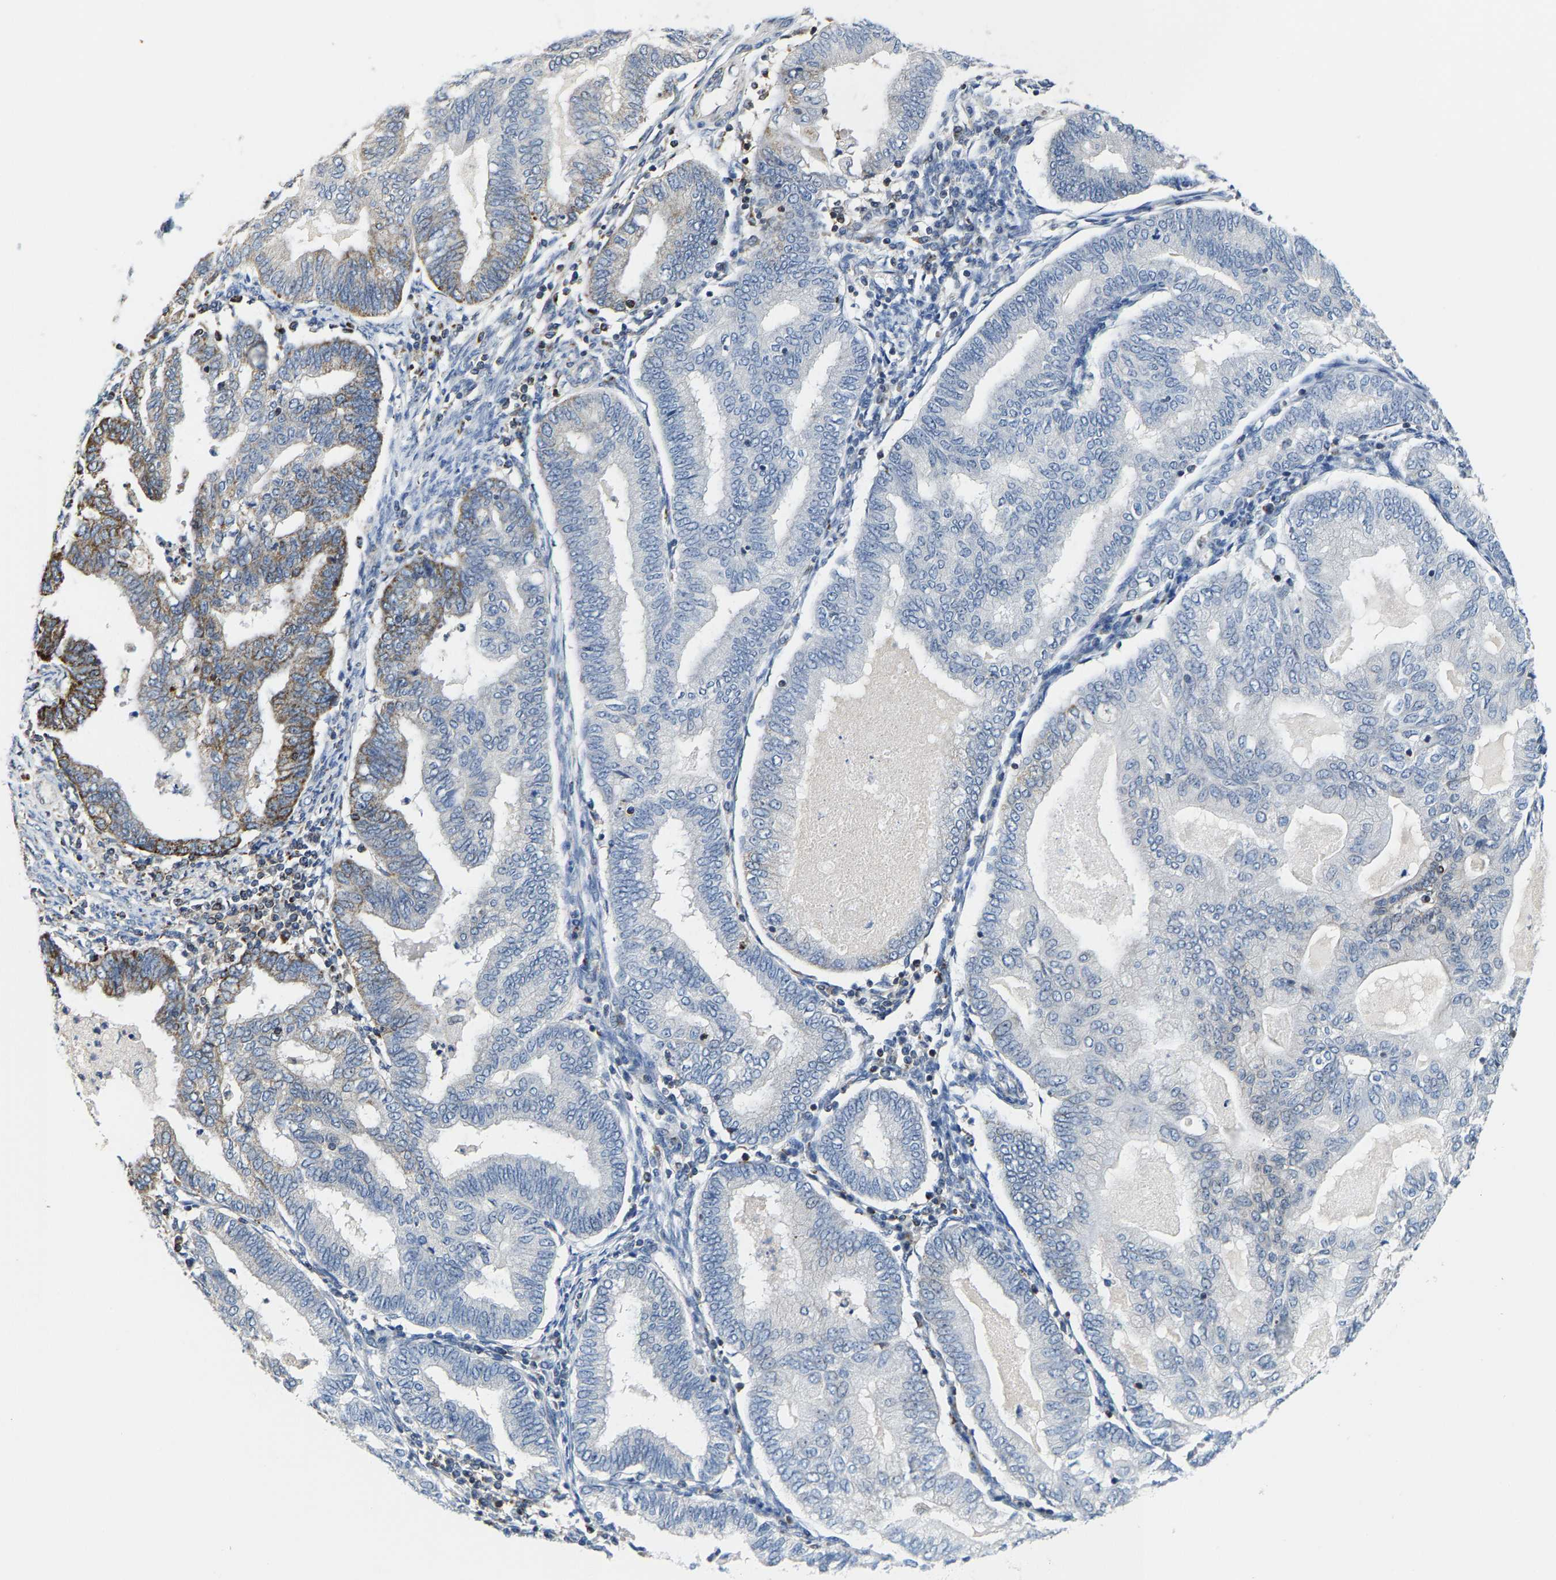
{"staining": {"intensity": "moderate", "quantity": "<25%", "location": "cytoplasmic/membranous"}, "tissue": "endometrial cancer", "cell_type": "Tumor cells", "image_type": "cancer", "snomed": [{"axis": "morphology", "description": "Polyp, NOS"}, {"axis": "morphology", "description": "Adenocarcinoma, NOS"}, {"axis": "morphology", "description": "Adenoma, NOS"}, {"axis": "topography", "description": "Endometrium"}], "caption": "Endometrial adenocarcinoma stained for a protein exhibits moderate cytoplasmic/membranous positivity in tumor cells.", "gene": "SHMT2", "patient": {"sex": "female", "age": 79}}